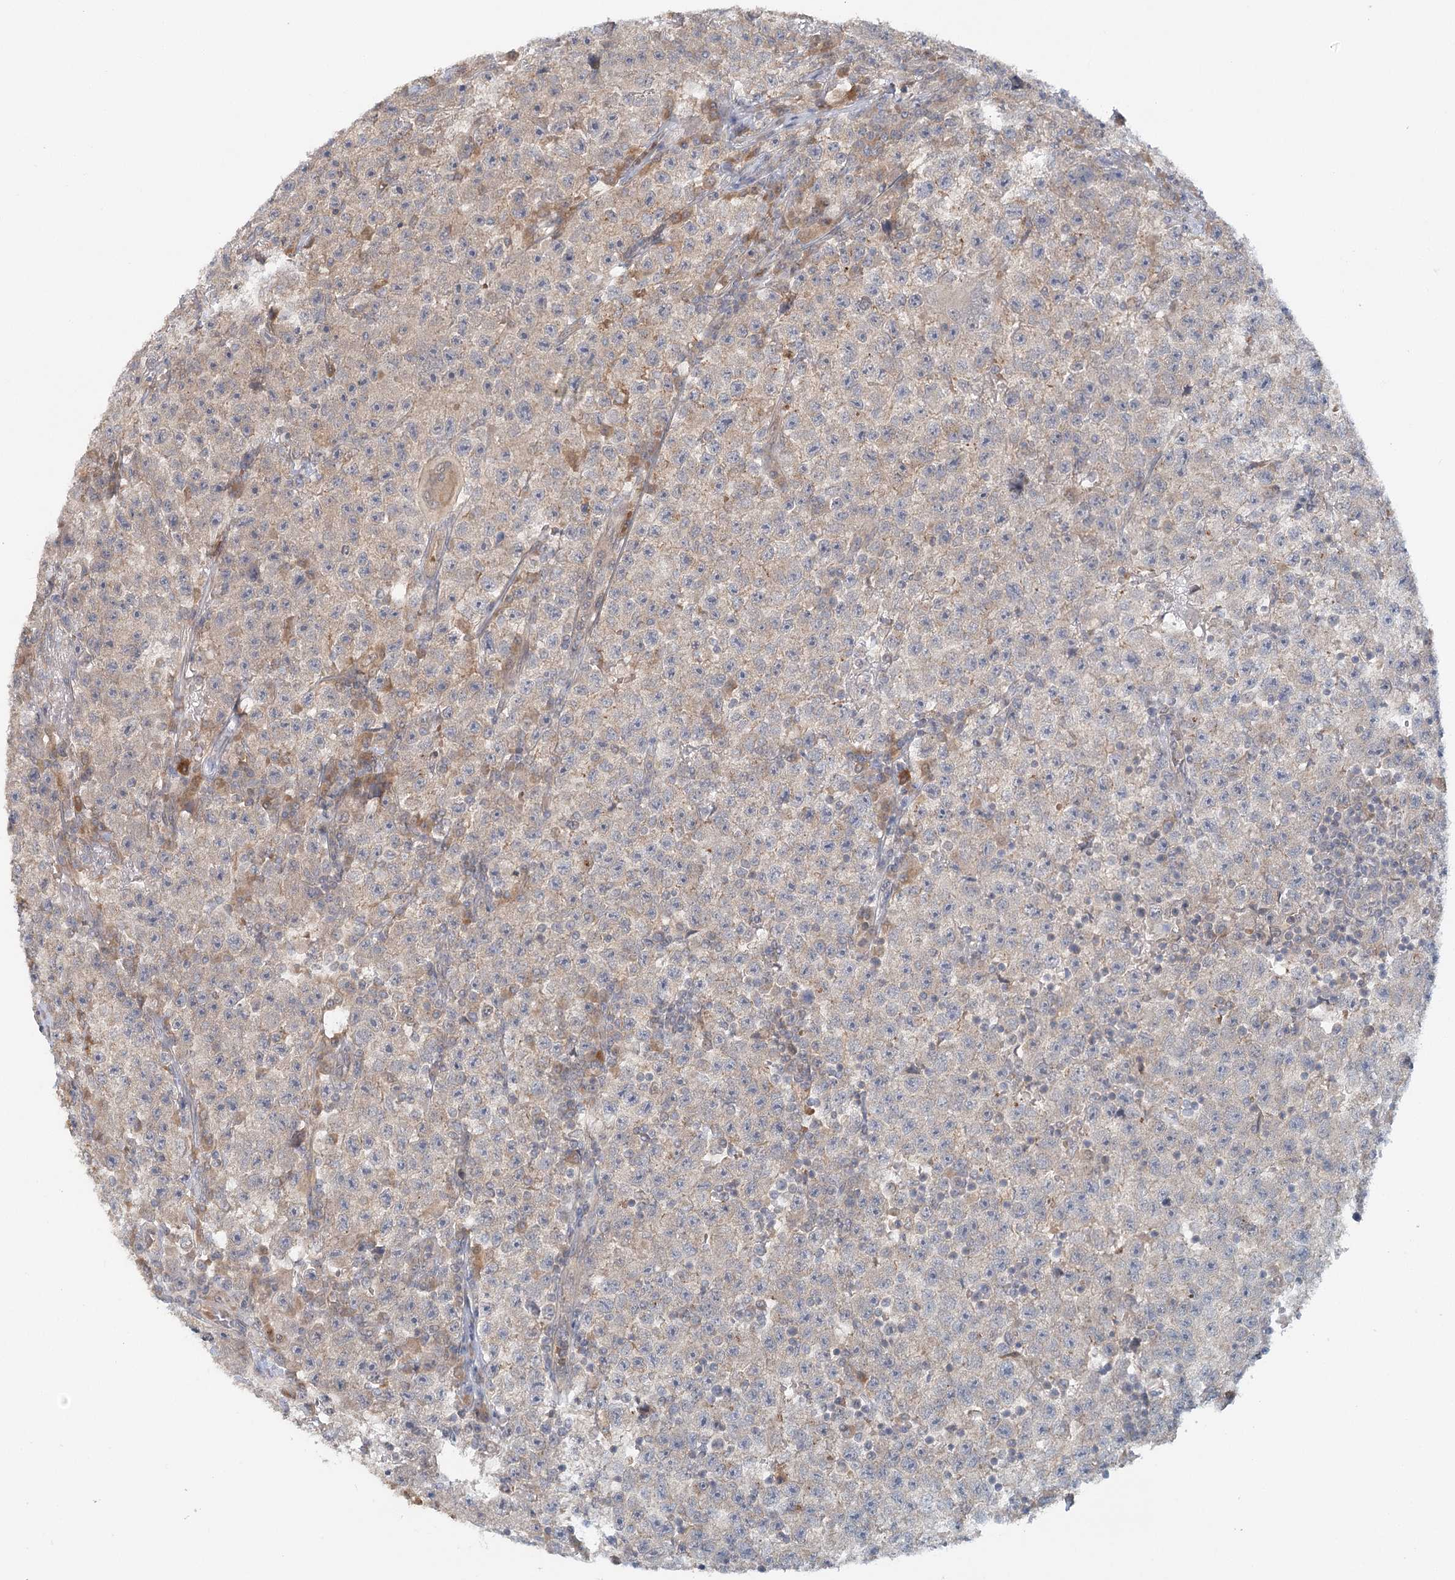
{"staining": {"intensity": "negative", "quantity": "none", "location": "none"}, "tissue": "testis cancer", "cell_type": "Tumor cells", "image_type": "cancer", "snomed": [{"axis": "morphology", "description": "Seminoma, NOS"}, {"axis": "topography", "description": "Testis"}], "caption": "Immunohistochemistry photomicrograph of human testis seminoma stained for a protein (brown), which exhibits no expression in tumor cells.", "gene": "GBE1", "patient": {"sex": "male", "age": 22}}